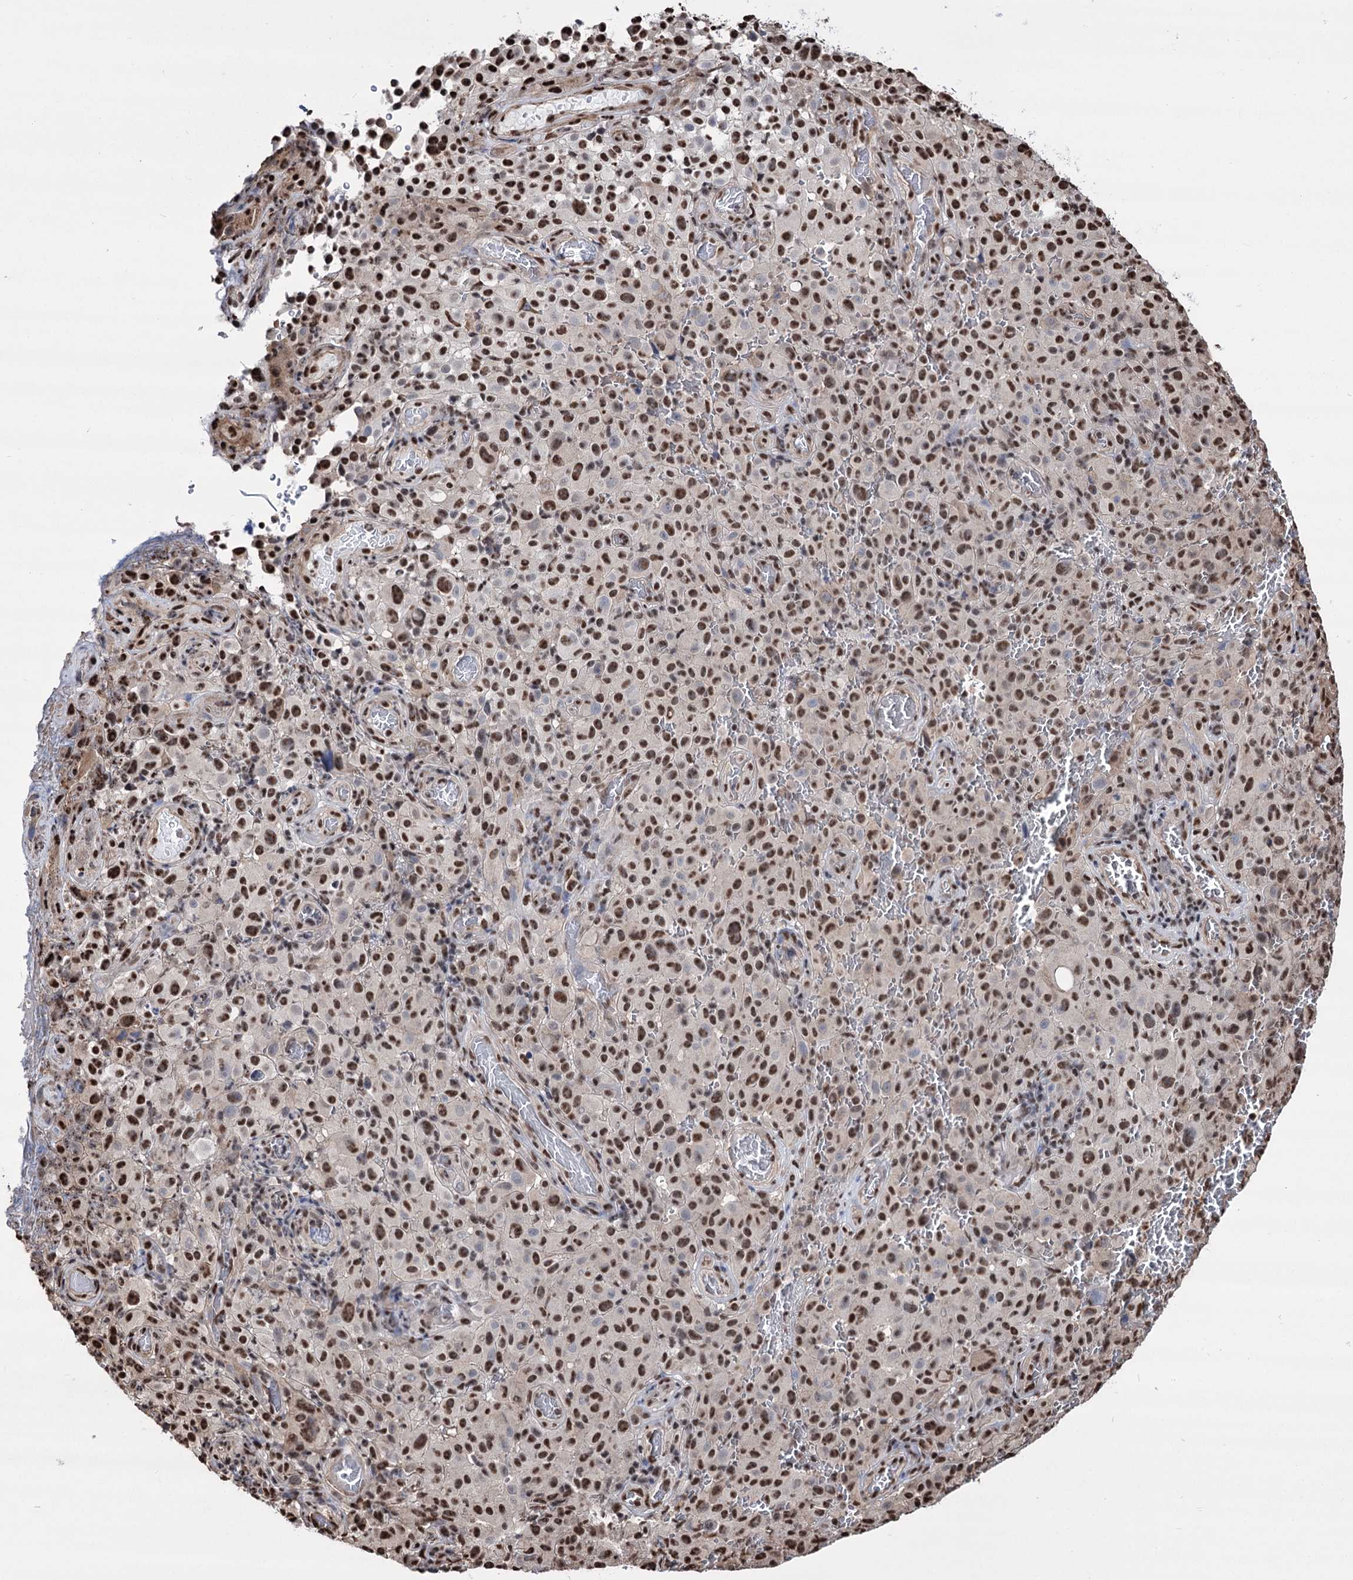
{"staining": {"intensity": "moderate", "quantity": ">75%", "location": "nuclear"}, "tissue": "melanoma", "cell_type": "Tumor cells", "image_type": "cancer", "snomed": [{"axis": "morphology", "description": "Malignant melanoma, NOS"}, {"axis": "topography", "description": "Skin"}], "caption": "Immunohistochemistry (IHC) of human melanoma exhibits medium levels of moderate nuclear staining in approximately >75% of tumor cells. (DAB (3,3'-diaminobenzidine) IHC, brown staining for protein, blue staining for nuclei).", "gene": "CHMP7", "patient": {"sex": "female", "age": 82}}